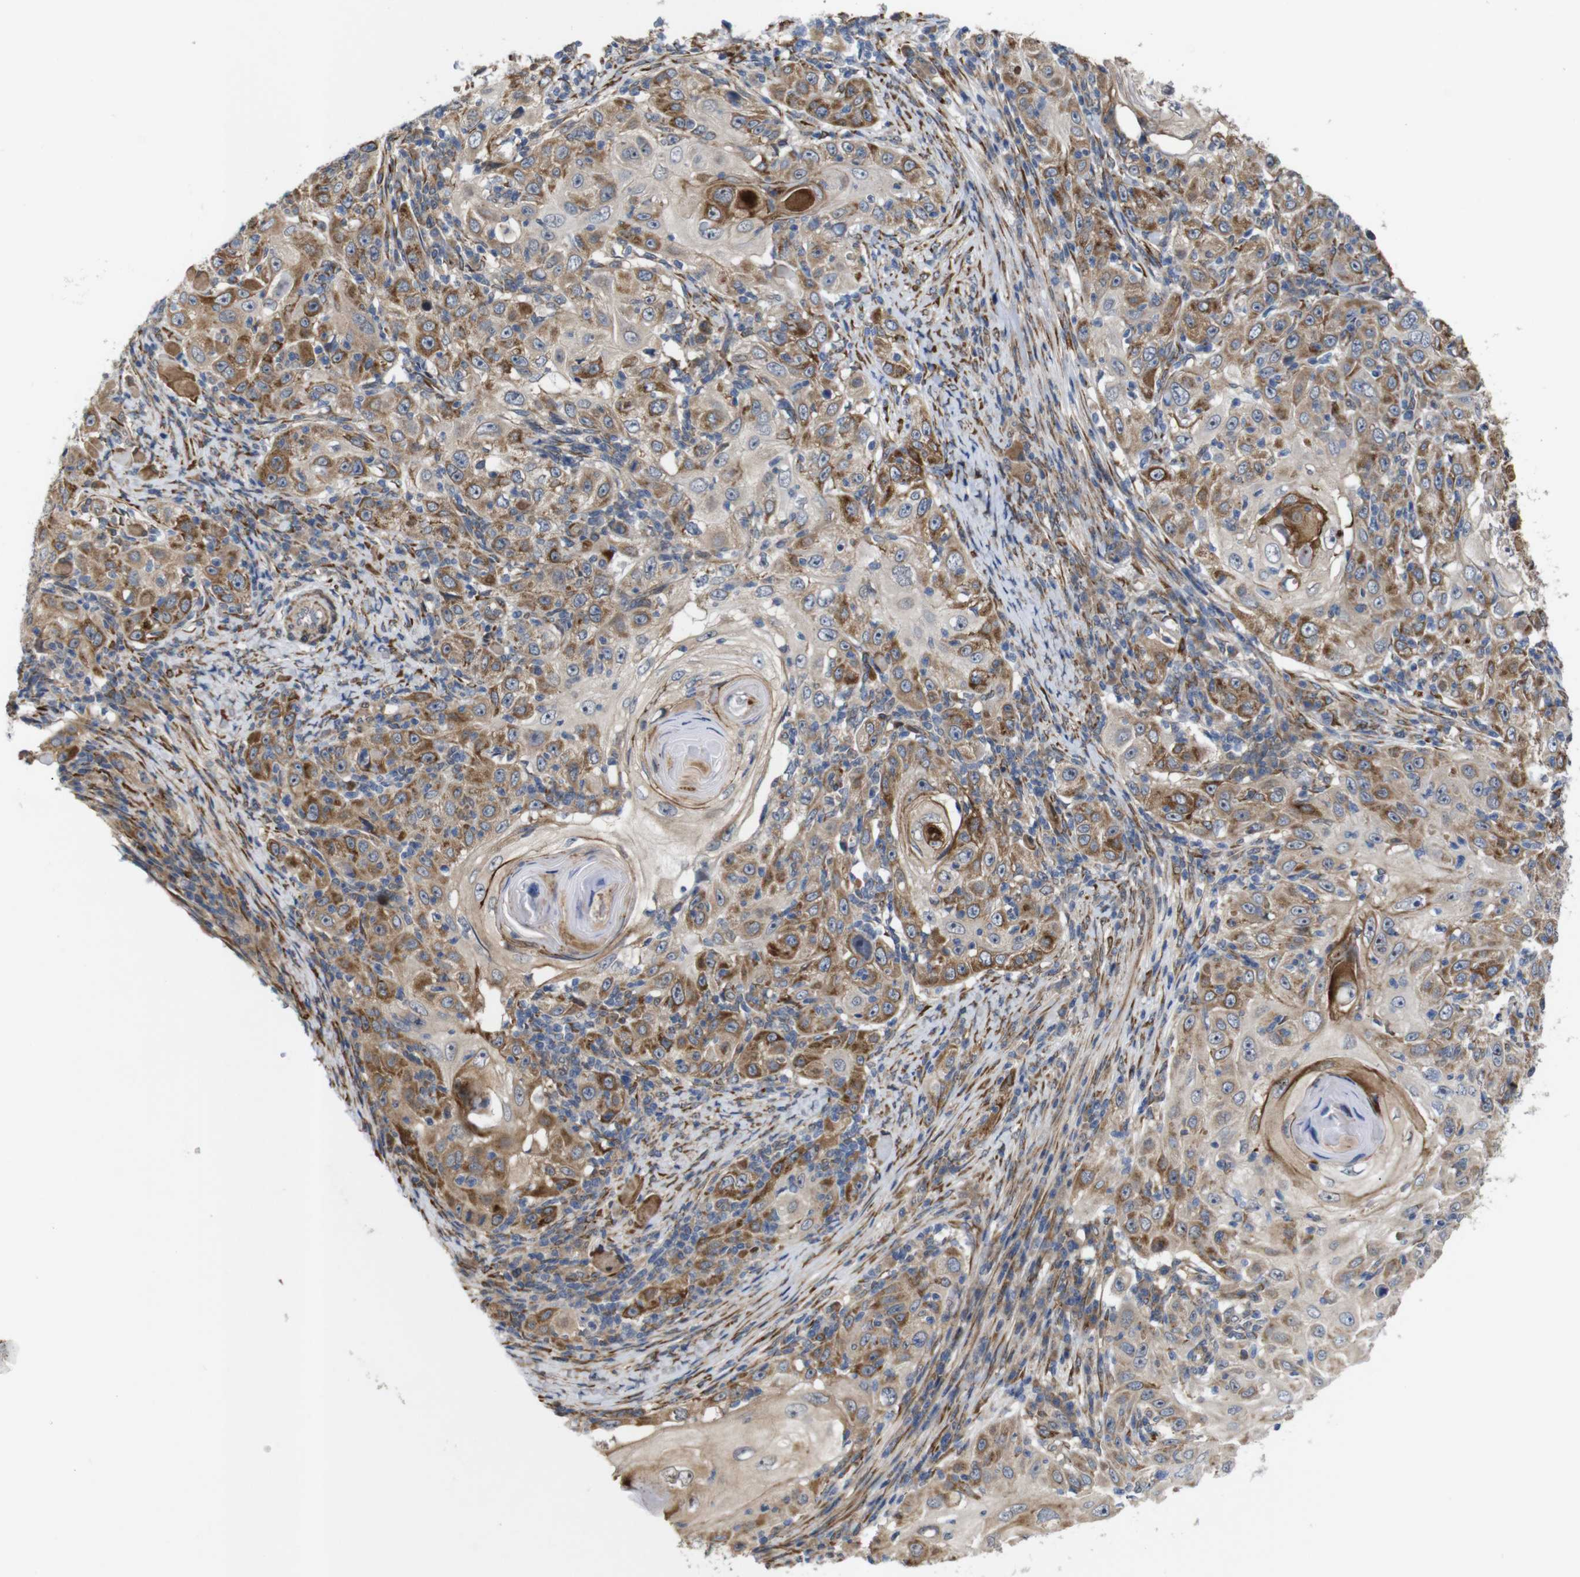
{"staining": {"intensity": "strong", "quantity": ">75%", "location": "cytoplasmic/membranous"}, "tissue": "skin cancer", "cell_type": "Tumor cells", "image_type": "cancer", "snomed": [{"axis": "morphology", "description": "Squamous cell carcinoma, NOS"}, {"axis": "topography", "description": "Skin"}], "caption": "Protein staining demonstrates strong cytoplasmic/membranous expression in approximately >75% of tumor cells in squamous cell carcinoma (skin).", "gene": "P3H2", "patient": {"sex": "female", "age": 88}}